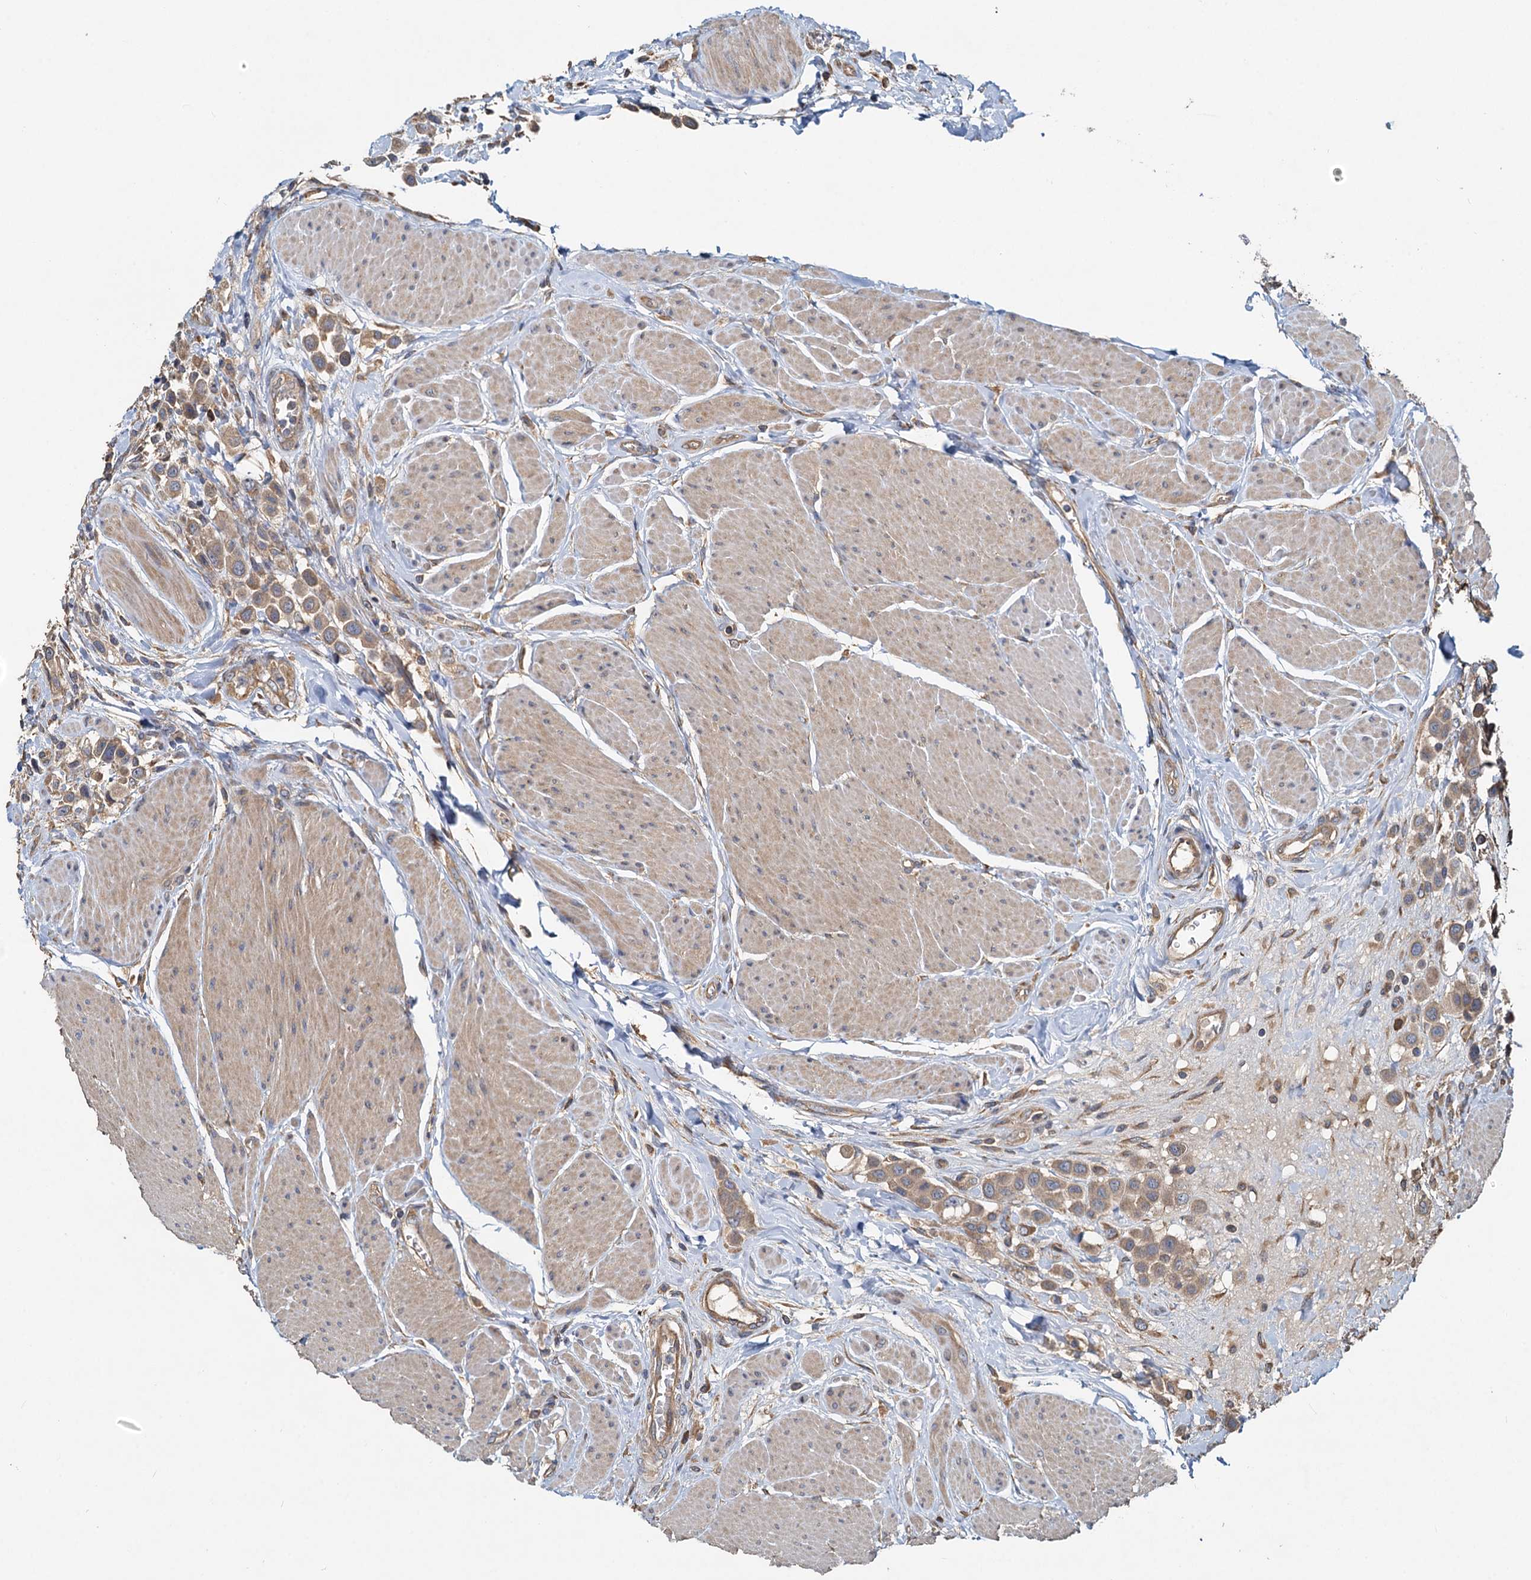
{"staining": {"intensity": "weak", "quantity": ">75%", "location": "cytoplasmic/membranous"}, "tissue": "urothelial cancer", "cell_type": "Tumor cells", "image_type": "cancer", "snomed": [{"axis": "morphology", "description": "Urothelial carcinoma, High grade"}, {"axis": "topography", "description": "Urinary bladder"}], "caption": "Weak cytoplasmic/membranous staining is identified in approximately >75% of tumor cells in urothelial carcinoma (high-grade). (DAB (3,3'-diaminobenzidine) IHC, brown staining for protein, blue staining for nuclei).", "gene": "HYI", "patient": {"sex": "male", "age": 50}}